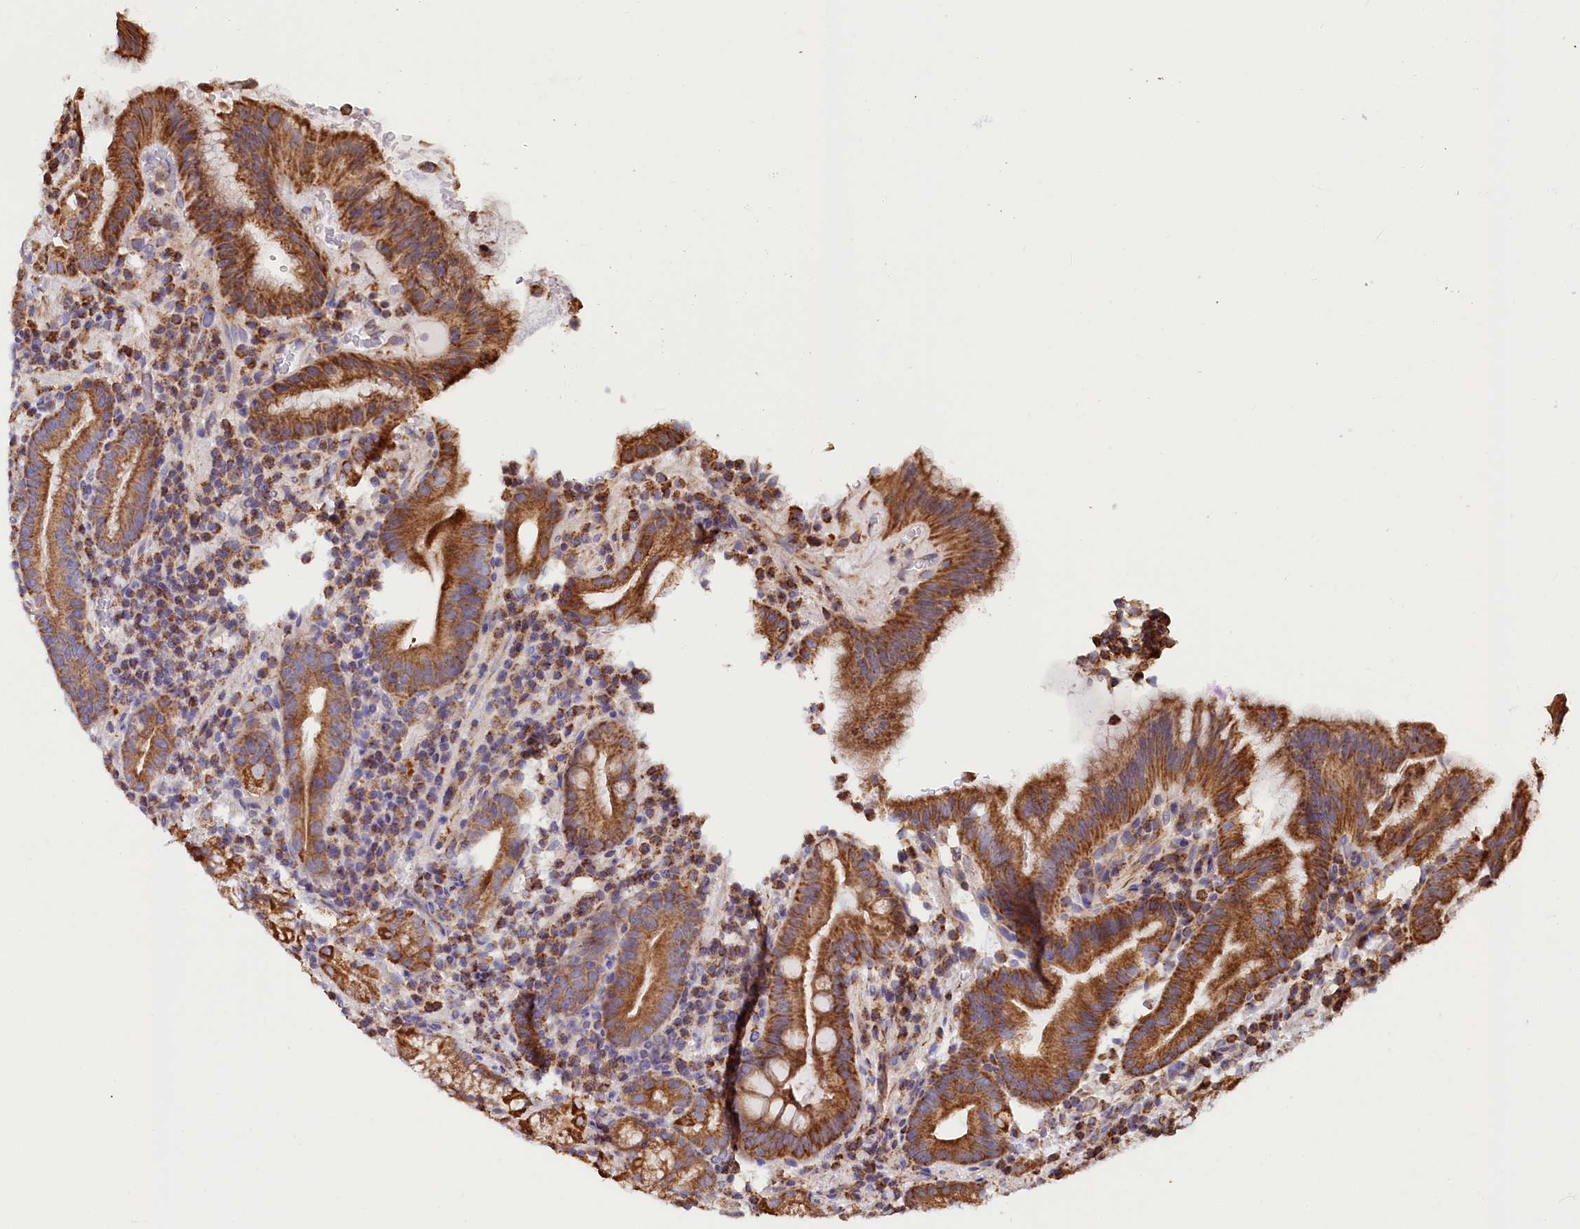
{"staining": {"intensity": "moderate", "quantity": ">75%", "location": "cytoplasmic/membranous"}, "tissue": "stomach", "cell_type": "Glandular cells", "image_type": "normal", "snomed": [{"axis": "morphology", "description": "Normal tissue, NOS"}, {"axis": "morphology", "description": "Inflammation, NOS"}, {"axis": "topography", "description": "Stomach"}], "caption": "High-magnification brightfield microscopy of unremarkable stomach stained with DAB (3,3'-diaminobenzidine) (brown) and counterstained with hematoxylin (blue). glandular cells exhibit moderate cytoplasmic/membranous staining is present in about>75% of cells. (IHC, brightfield microscopy, high magnification).", "gene": "NUDT15", "patient": {"sex": "male", "age": 79}}